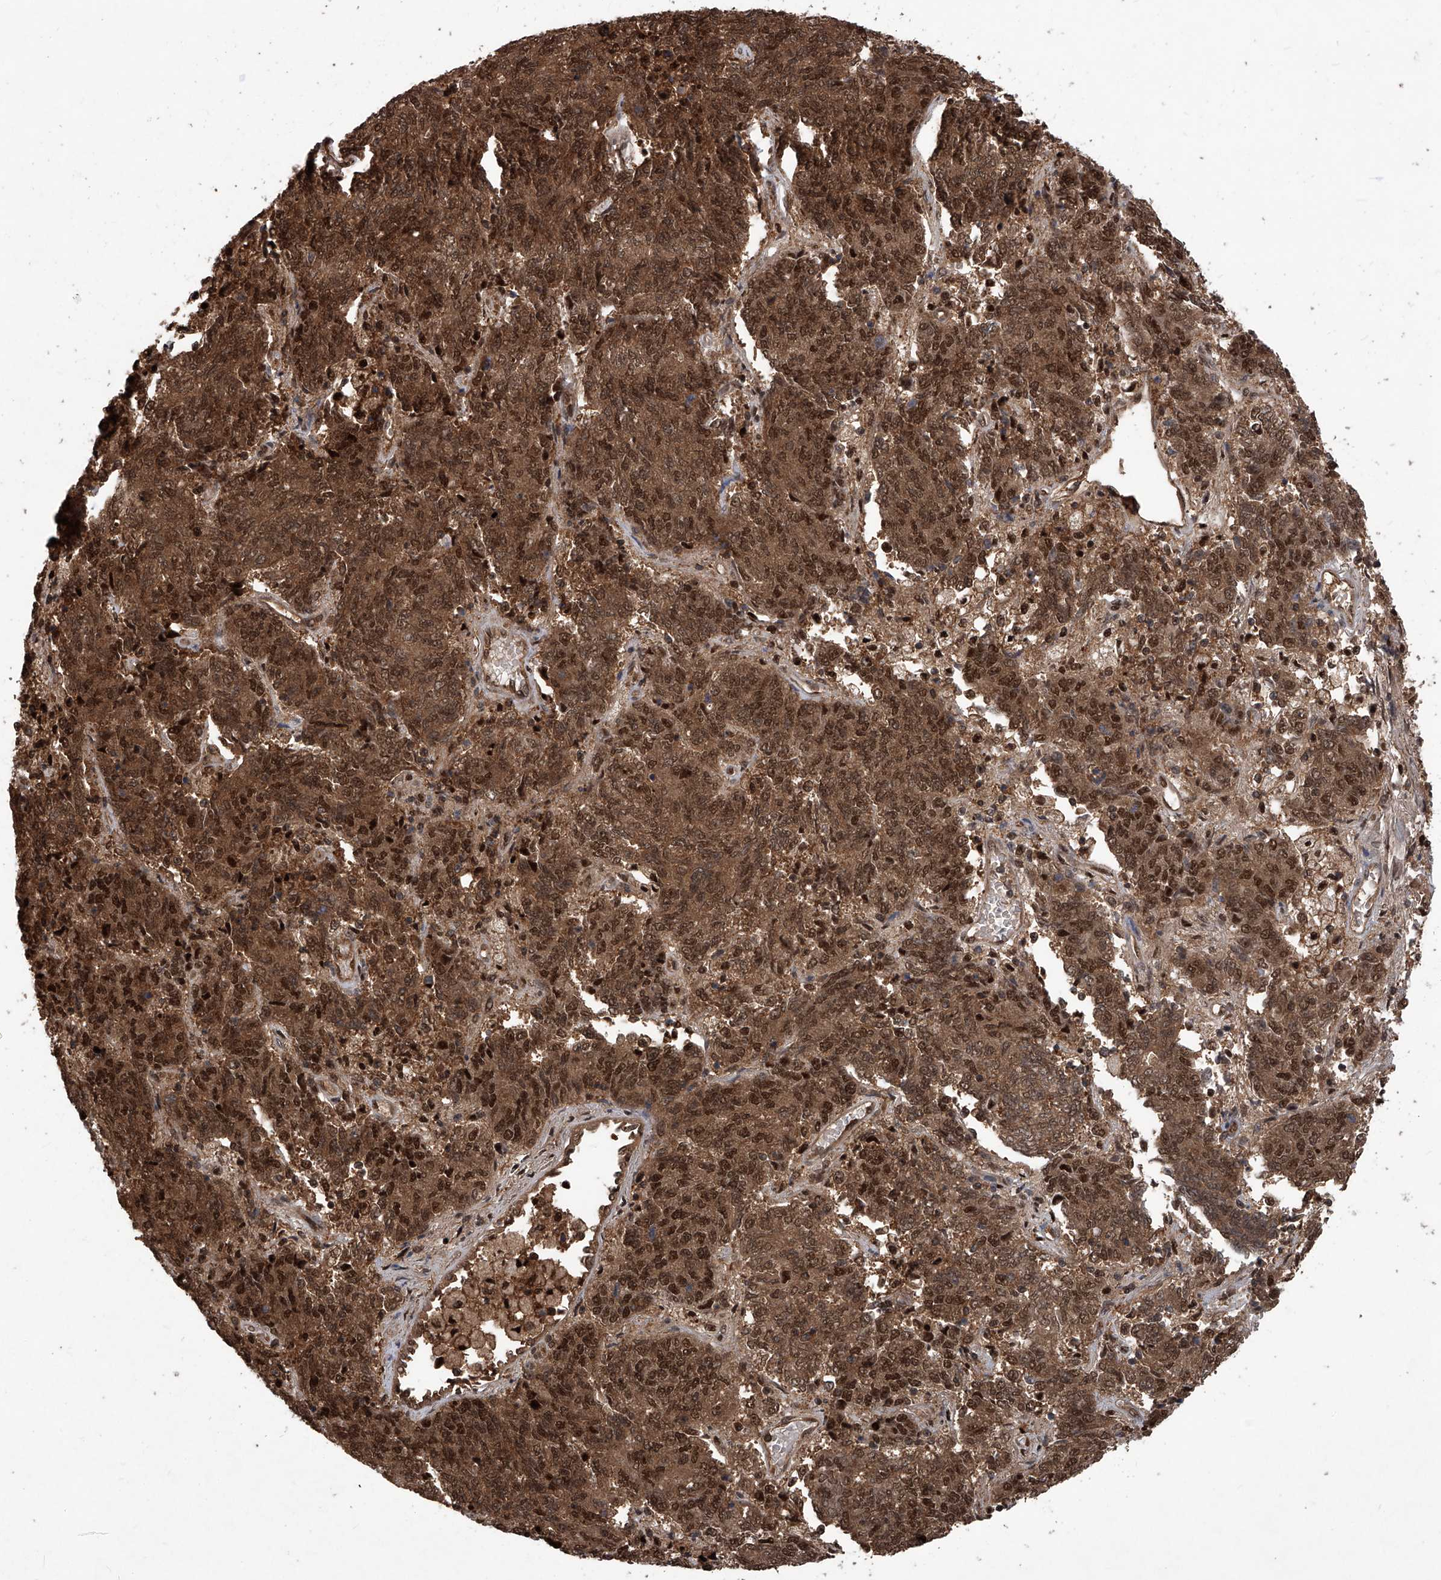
{"staining": {"intensity": "strong", "quantity": ">75%", "location": "cytoplasmic/membranous,nuclear"}, "tissue": "endometrial cancer", "cell_type": "Tumor cells", "image_type": "cancer", "snomed": [{"axis": "morphology", "description": "Adenocarcinoma, NOS"}, {"axis": "topography", "description": "Endometrium"}], "caption": "DAB (3,3'-diaminobenzidine) immunohistochemical staining of human endometrial adenocarcinoma exhibits strong cytoplasmic/membranous and nuclear protein positivity in approximately >75% of tumor cells.", "gene": "PSMB1", "patient": {"sex": "female", "age": 80}}